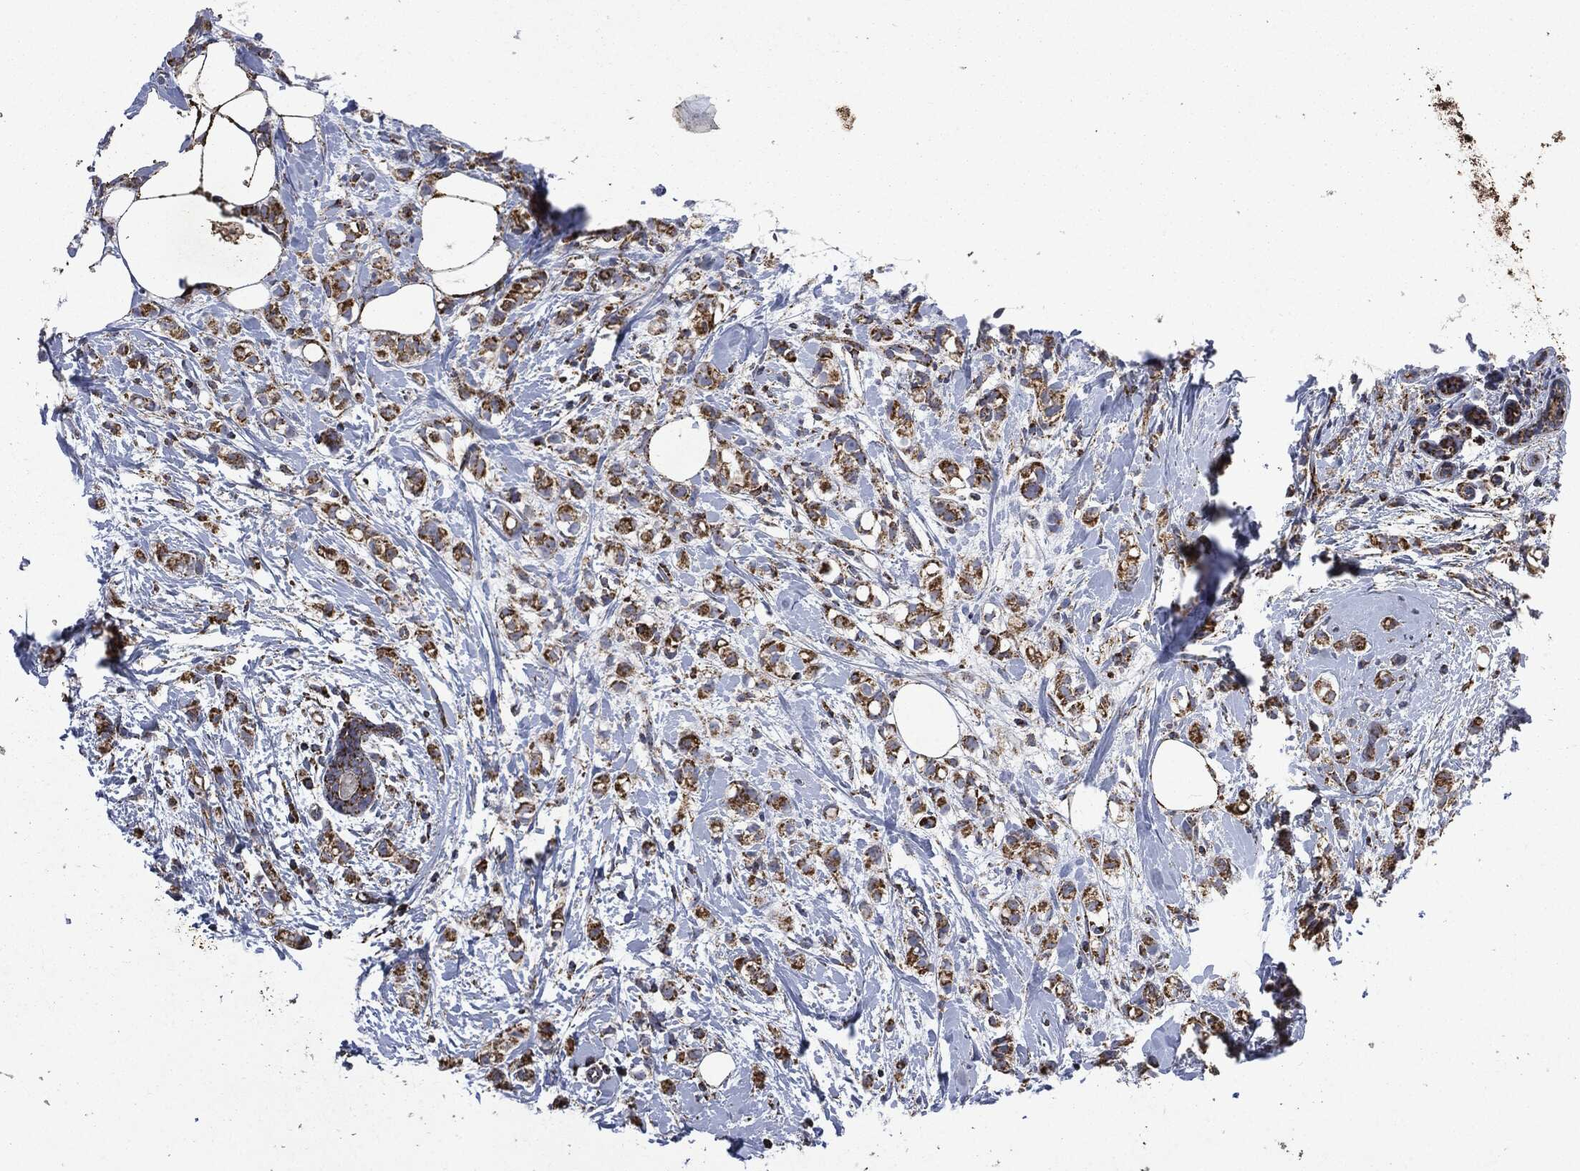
{"staining": {"intensity": "strong", "quantity": ">75%", "location": "cytoplasmic/membranous"}, "tissue": "breast cancer", "cell_type": "Tumor cells", "image_type": "cancer", "snomed": [{"axis": "morphology", "description": "Normal tissue, NOS"}, {"axis": "morphology", "description": "Duct carcinoma"}, {"axis": "topography", "description": "Breast"}], "caption": "The micrograph displays immunohistochemical staining of breast cancer. There is strong cytoplasmic/membranous positivity is seen in about >75% of tumor cells. Using DAB (3,3'-diaminobenzidine) (brown) and hematoxylin (blue) stains, captured at high magnification using brightfield microscopy.", "gene": "RYK", "patient": {"sex": "female", "age": 44}}